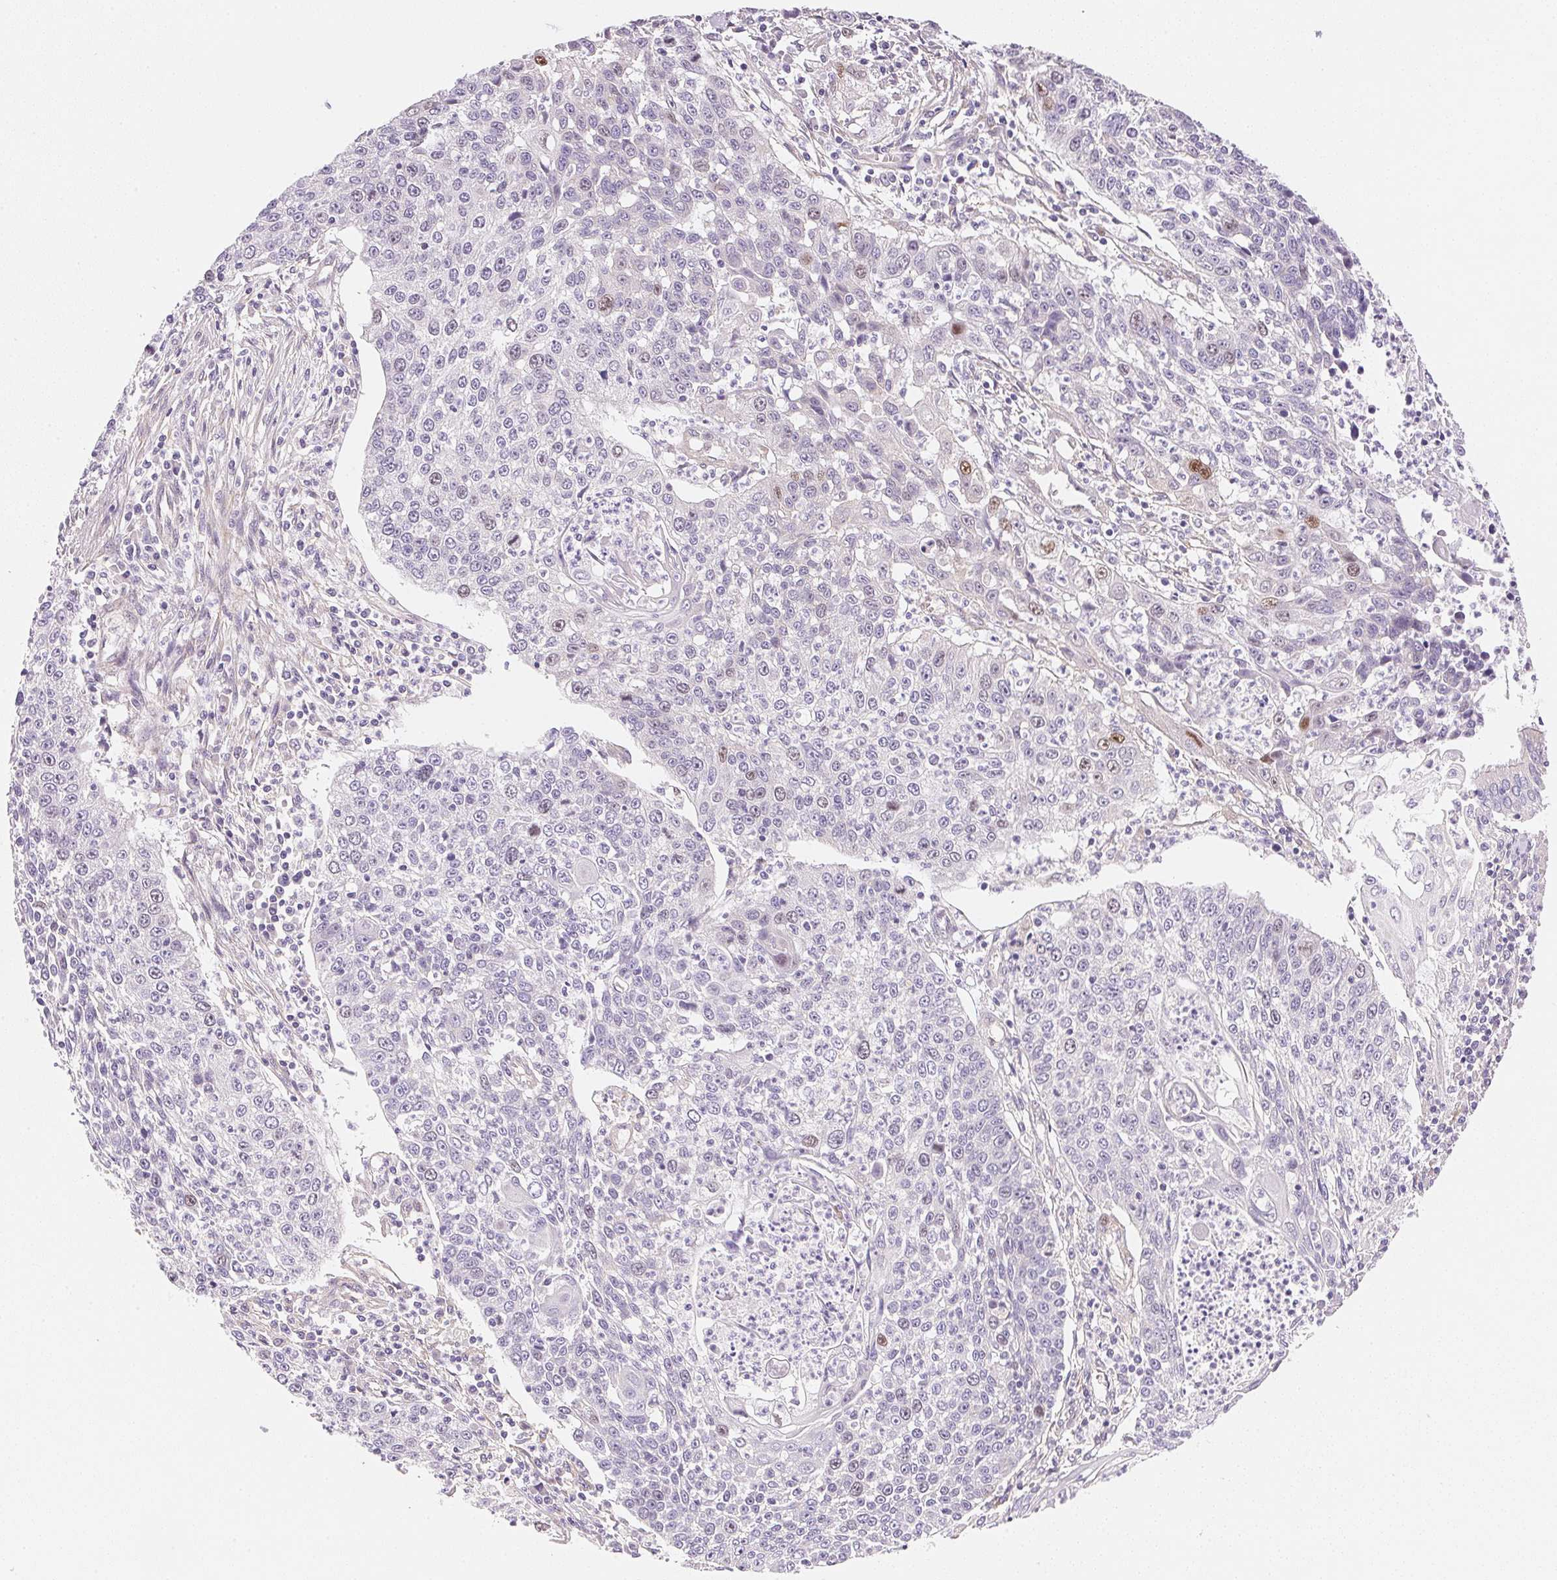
{"staining": {"intensity": "moderate", "quantity": "<25%", "location": "nuclear"}, "tissue": "lung cancer", "cell_type": "Tumor cells", "image_type": "cancer", "snomed": [{"axis": "morphology", "description": "Squamous cell carcinoma, NOS"}, {"axis": "morphology", "description": "Squamous cell carcinoma, metastatic, NOS"}, {"axis": "topography", "description": "Lung"}, {"axis": "topography", "description": "Pleura, NOS"}], "caption": "Human squamous cell carcinoma (lung) stained with a protein marker shows moderate staining in tumor cells.", "gene": "SMTN", "patient": {"sex": "male", "age": 72}}